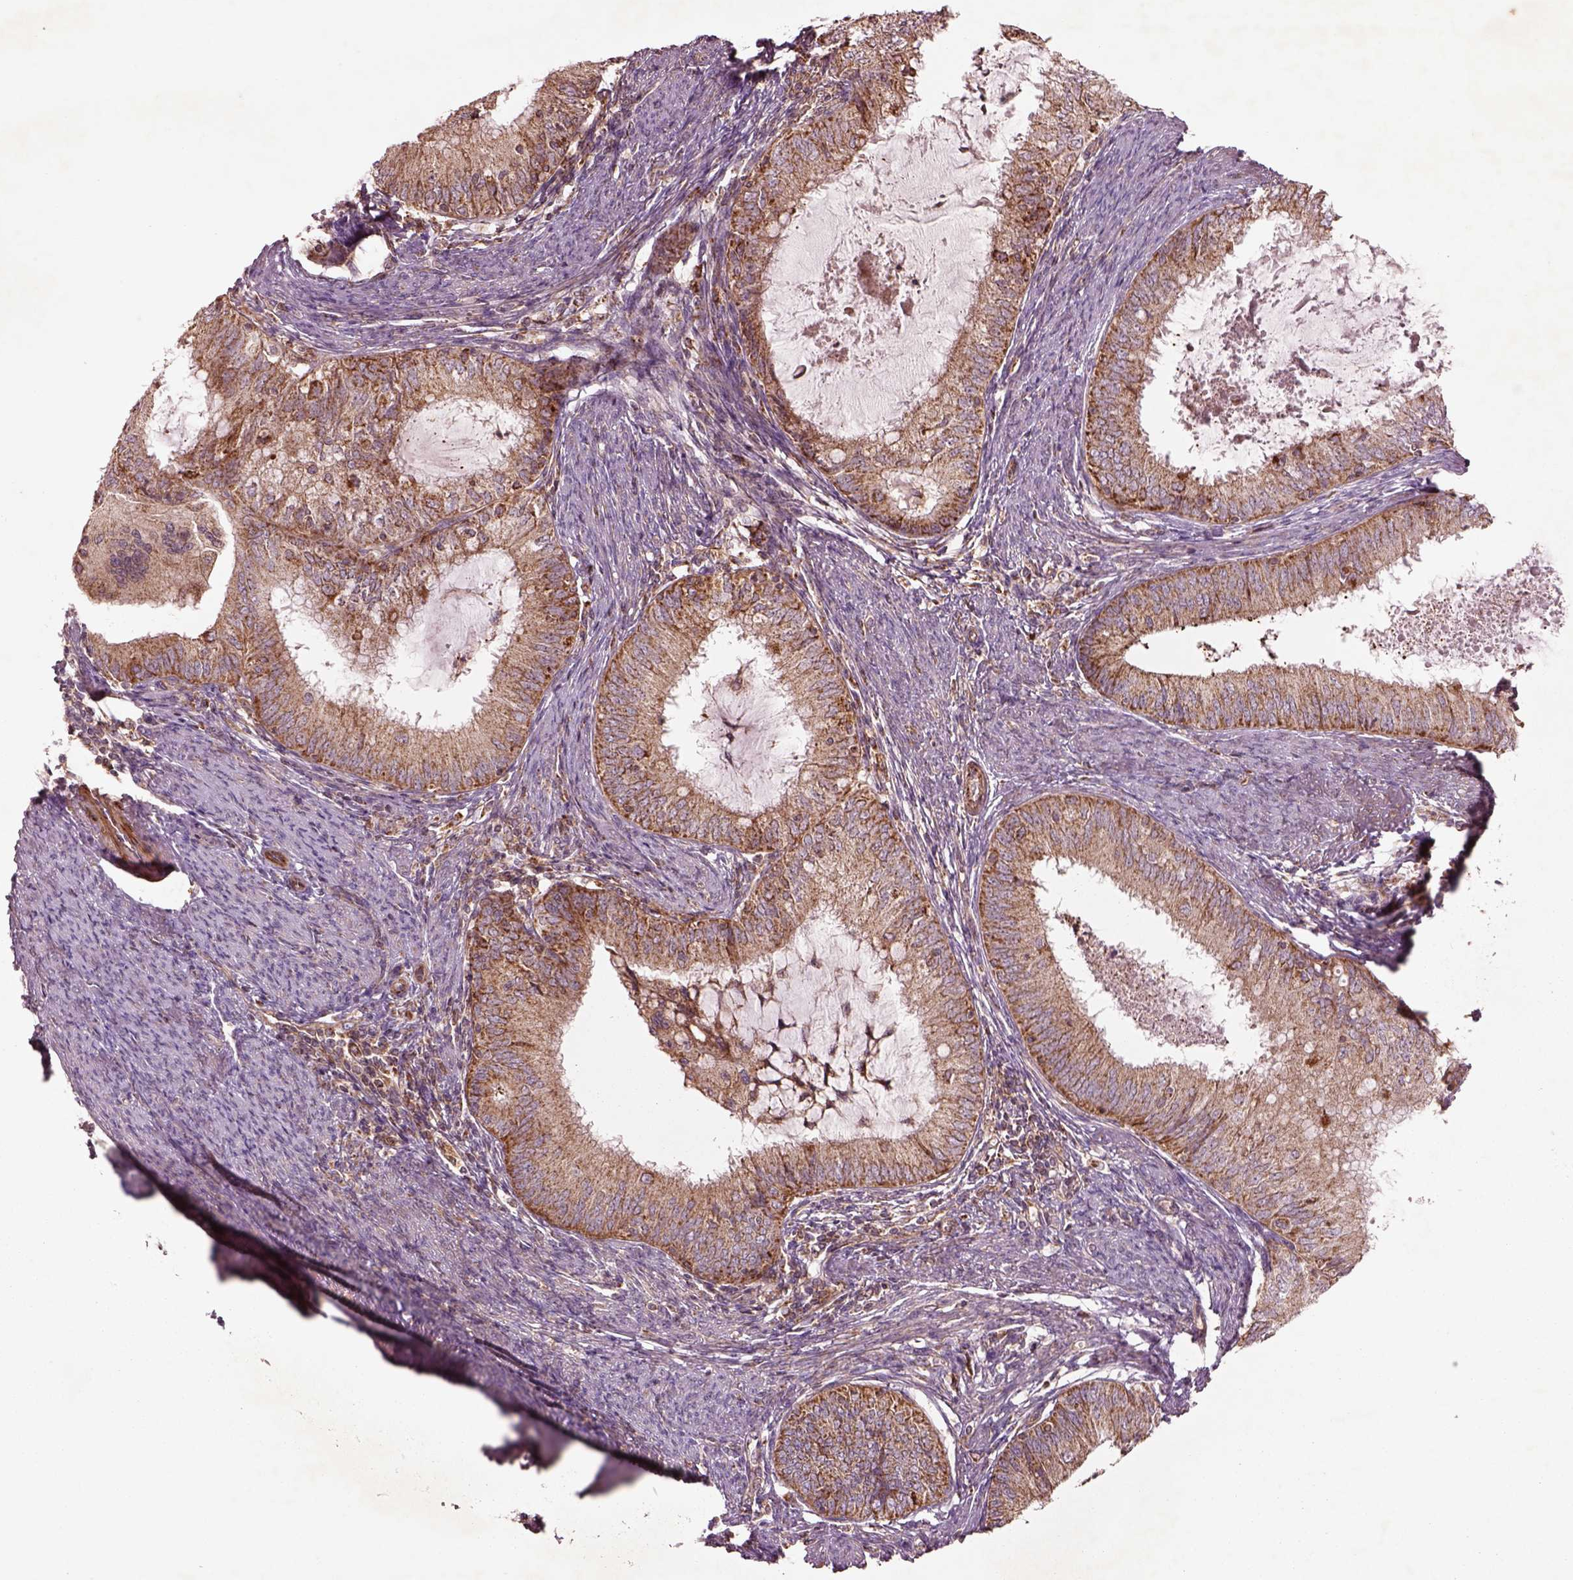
{"staining": {"intensity": "moderate", "quantity": ">75%", "location": "cytoplasmic/membranous"}, "tissue": "endometrial cancer", "cell_type": "Tumor cells", "image_type": "cancer", "snomed": [{"axis": "morphology", "description": "Adenocarcinoma, NOS"}, {"axis": "topography", "description": "Endometrium"}], "caption": "A high-resolution image shows immunohistochemistry (IHC) staining of endometrial cancer (adenocarcinoma), which displays moderate cytoplasmic/membranous positivity in about >75% of tumor cells.", "gene": "SLC25A5", "patient": {"sex": "female", "age": 57}}